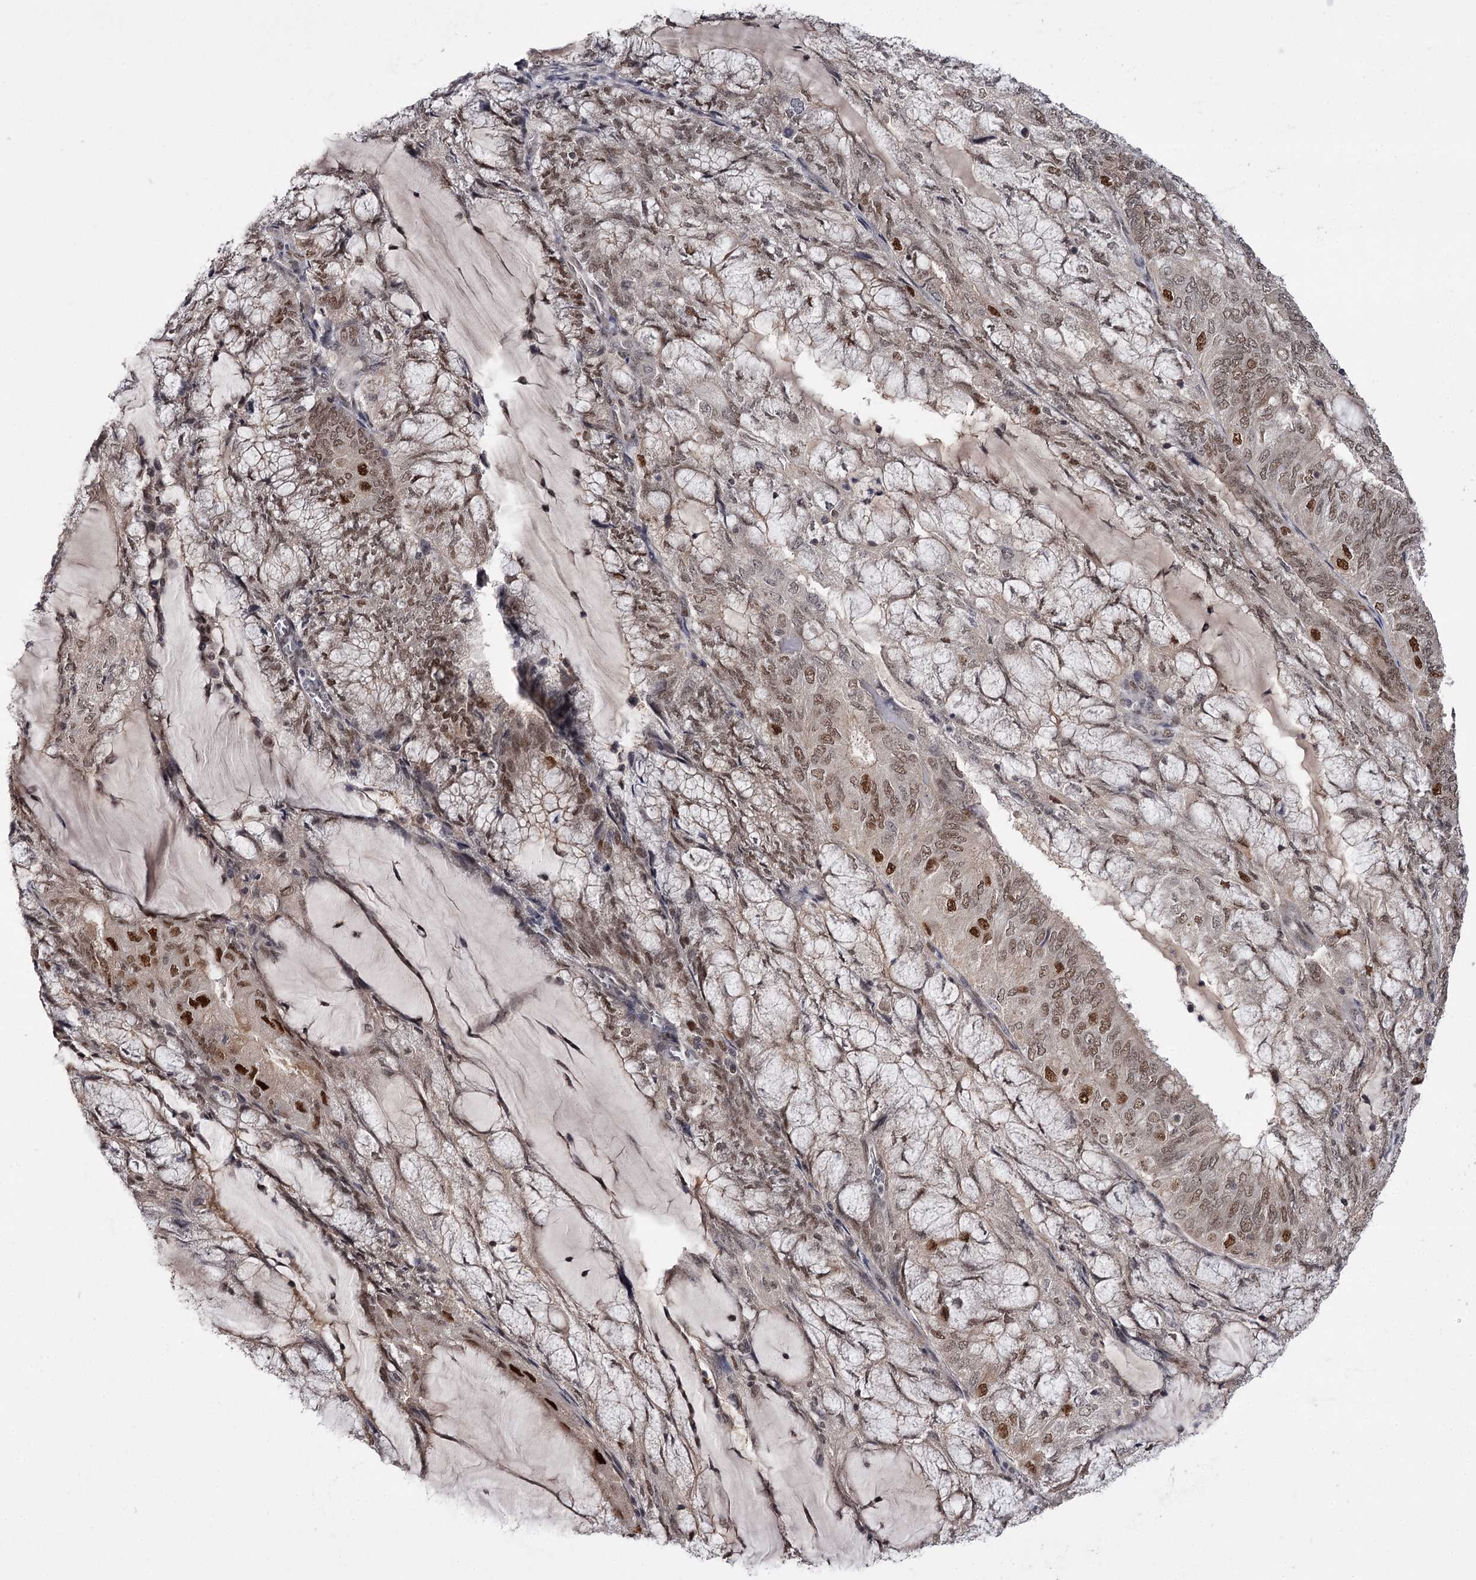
{"staining": {"intensity": "strong", "quantity": ">75%", "location": "nuclear"}, "tissue": "endometrial cancer", "cell_type": "Tumor cells", "image_type": "cancer", "snomed": [{"axis": "morphology", "description": "Adenocarcinoma, NOS"}, {"axis": "topography", "description": "Endometrium"}], "caption": "Strong nuclear expression is appreciated in approximately >75% of tumor cells in endometrial cancer. The staining is performed using DAB (3,3'-diaminobenzidine) brown chromogen to label protein expression. The nuclei are counter-stained blue using hematoxylin.", "gene": "TTC33", "patient": {"sex": "female", "age": 81}}